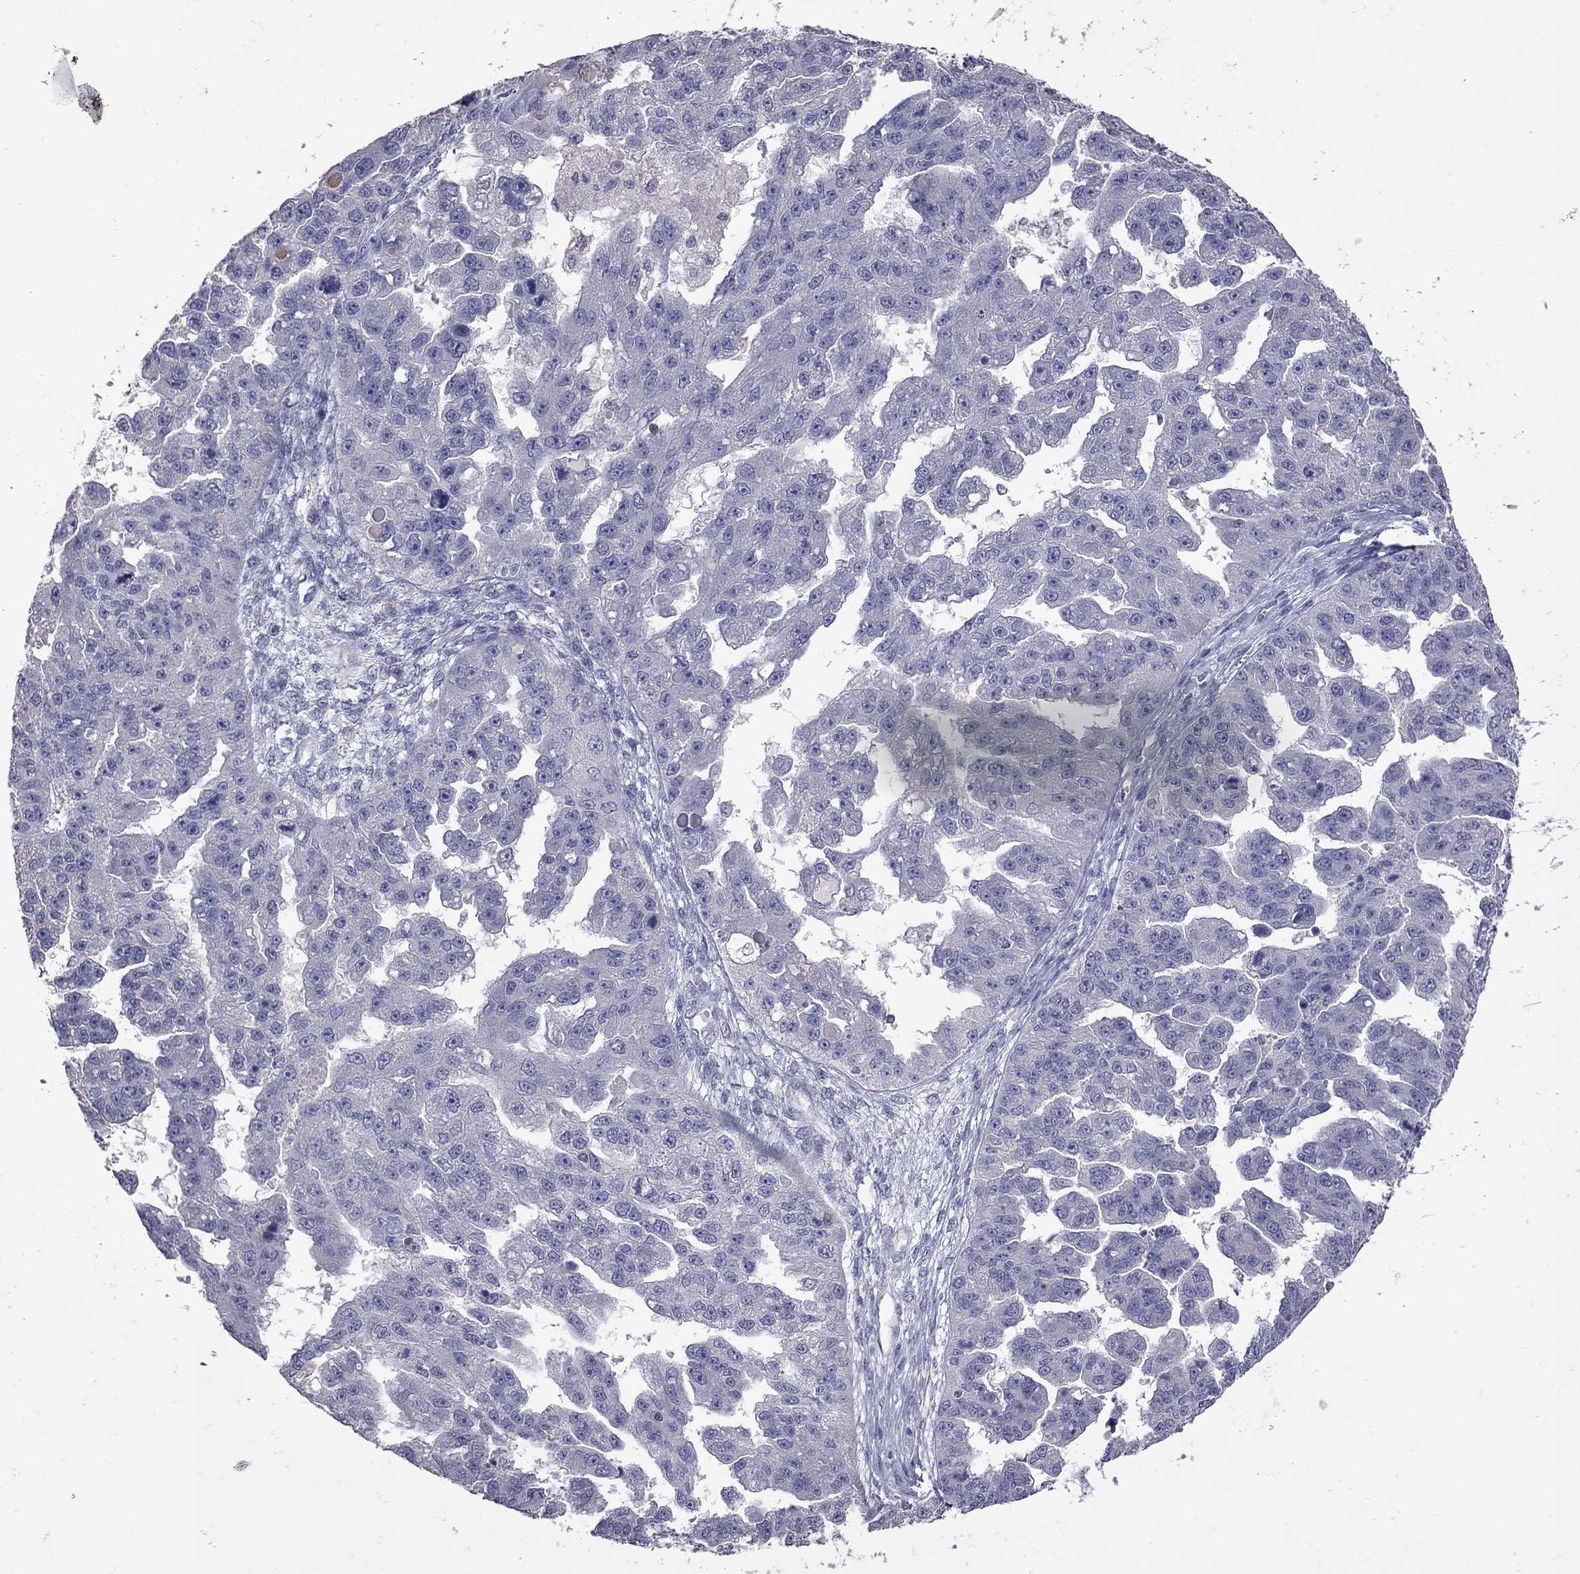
{"staining": {"intensity": "negative", "quantity": "none", "location": "none"}, "tissue": "ovarian cancer", "cell_type": "Tumor cells", "image_type": "cancer", "snomed": [{"axis": "morphology", "description": "Cystadenocarcinoma, serous, NOS"}, {"axis": "topography", "description": "Ovary"}], "caption": "Tumor cells are negative for protein expression in human serous cystadenocarcinoma (ovarian).", "gene": "IPCEF1", "patient": {"sex": "female", "age": 58}}